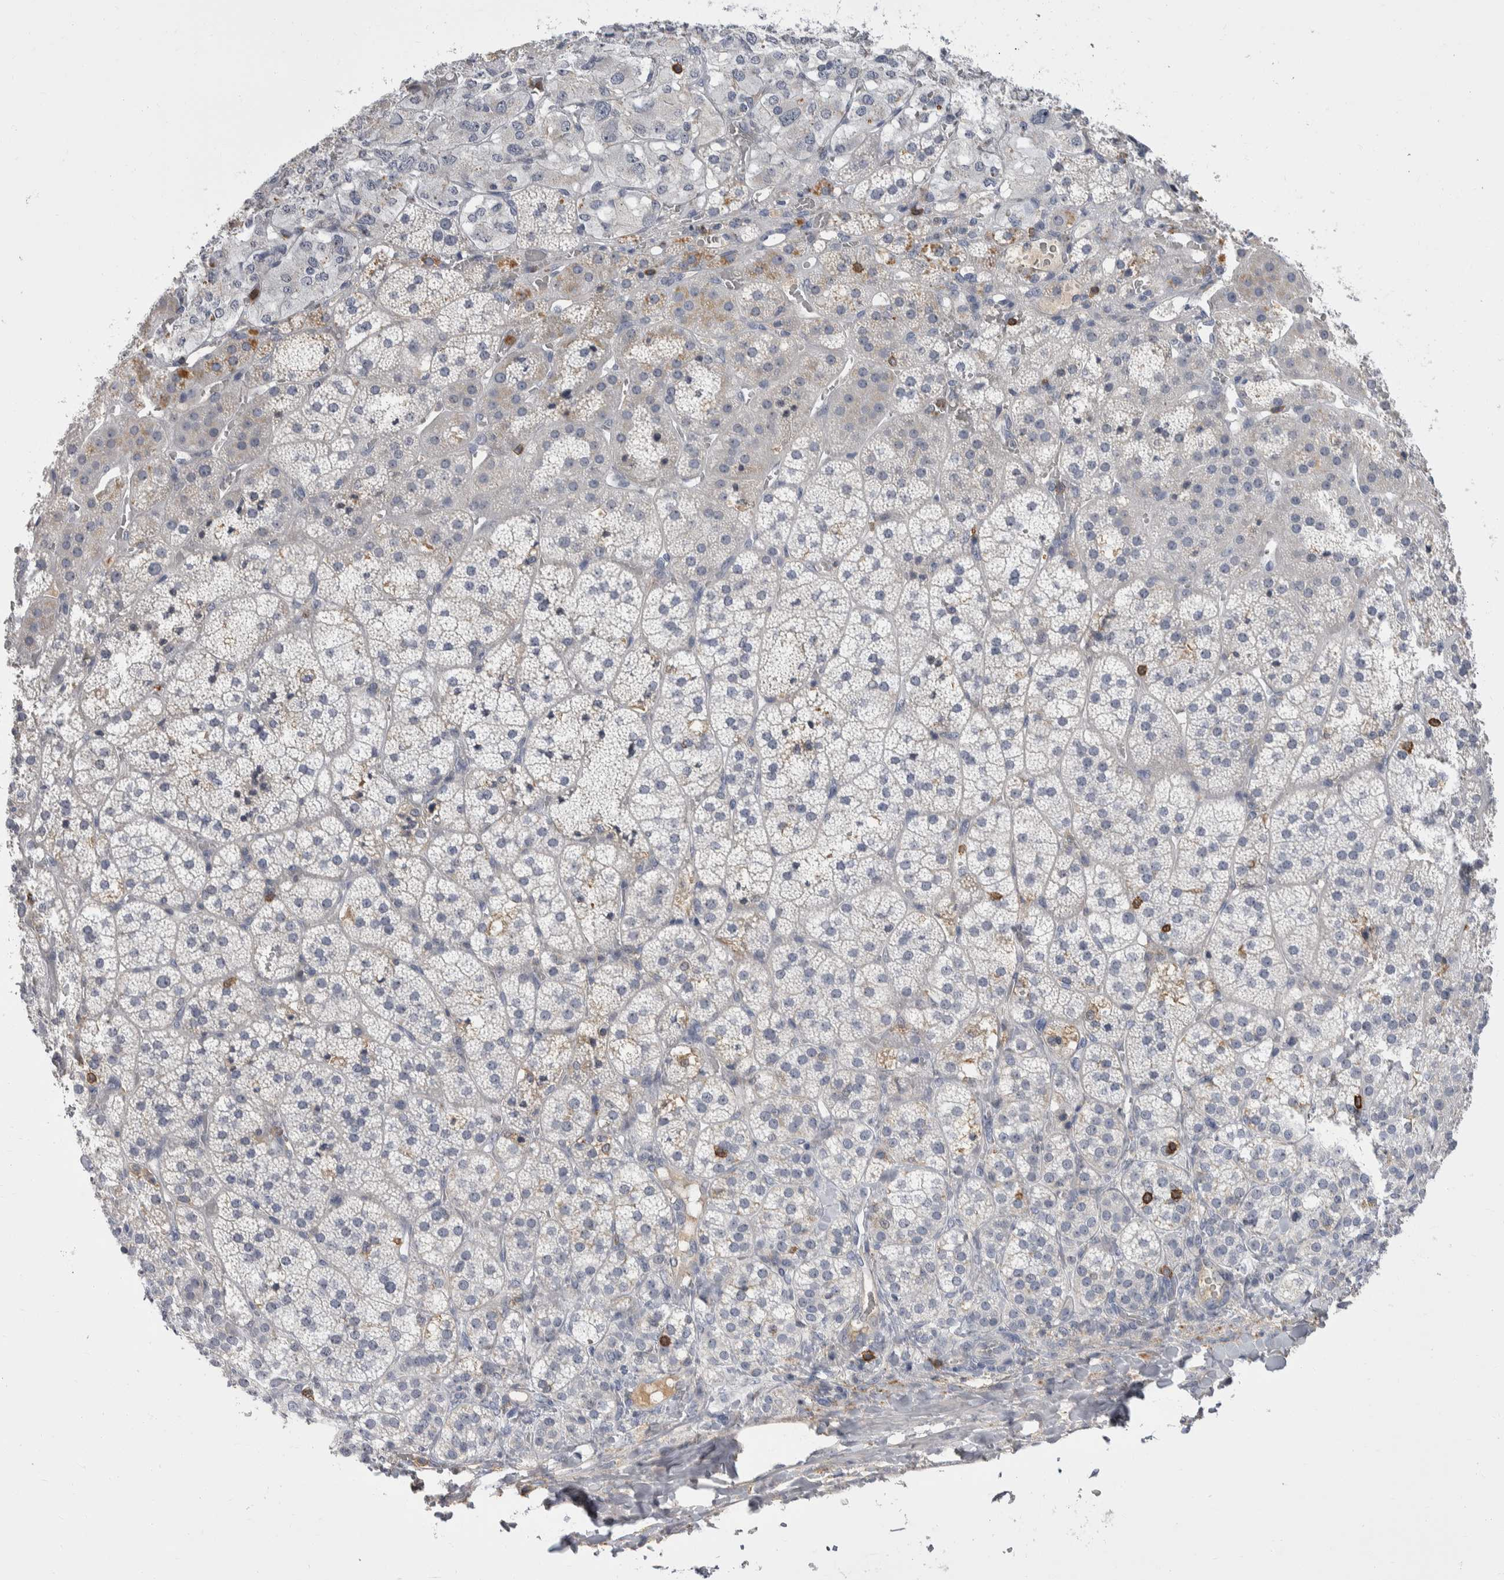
{"staining": {"intensity": "moderate", "quantity": "<25%", "location": "cytoplasmic/membranous"}, "tissue": "adrenal gland", "cell_type": "Glandular cells", "image_type": "normal", "snomed": [{"axis": "morphology", "description": "Normal tissue, NOS"}, {"axis": "topography", "description": "Adrenal gland"}], "caption": "A brown stain labels moderate cytoplasmic/membranous expression of a protein in glandular cells of unremarkable adrenal gland.", "gene": "CEP295NL", "patient": {"sex": "female", "age": 44}}